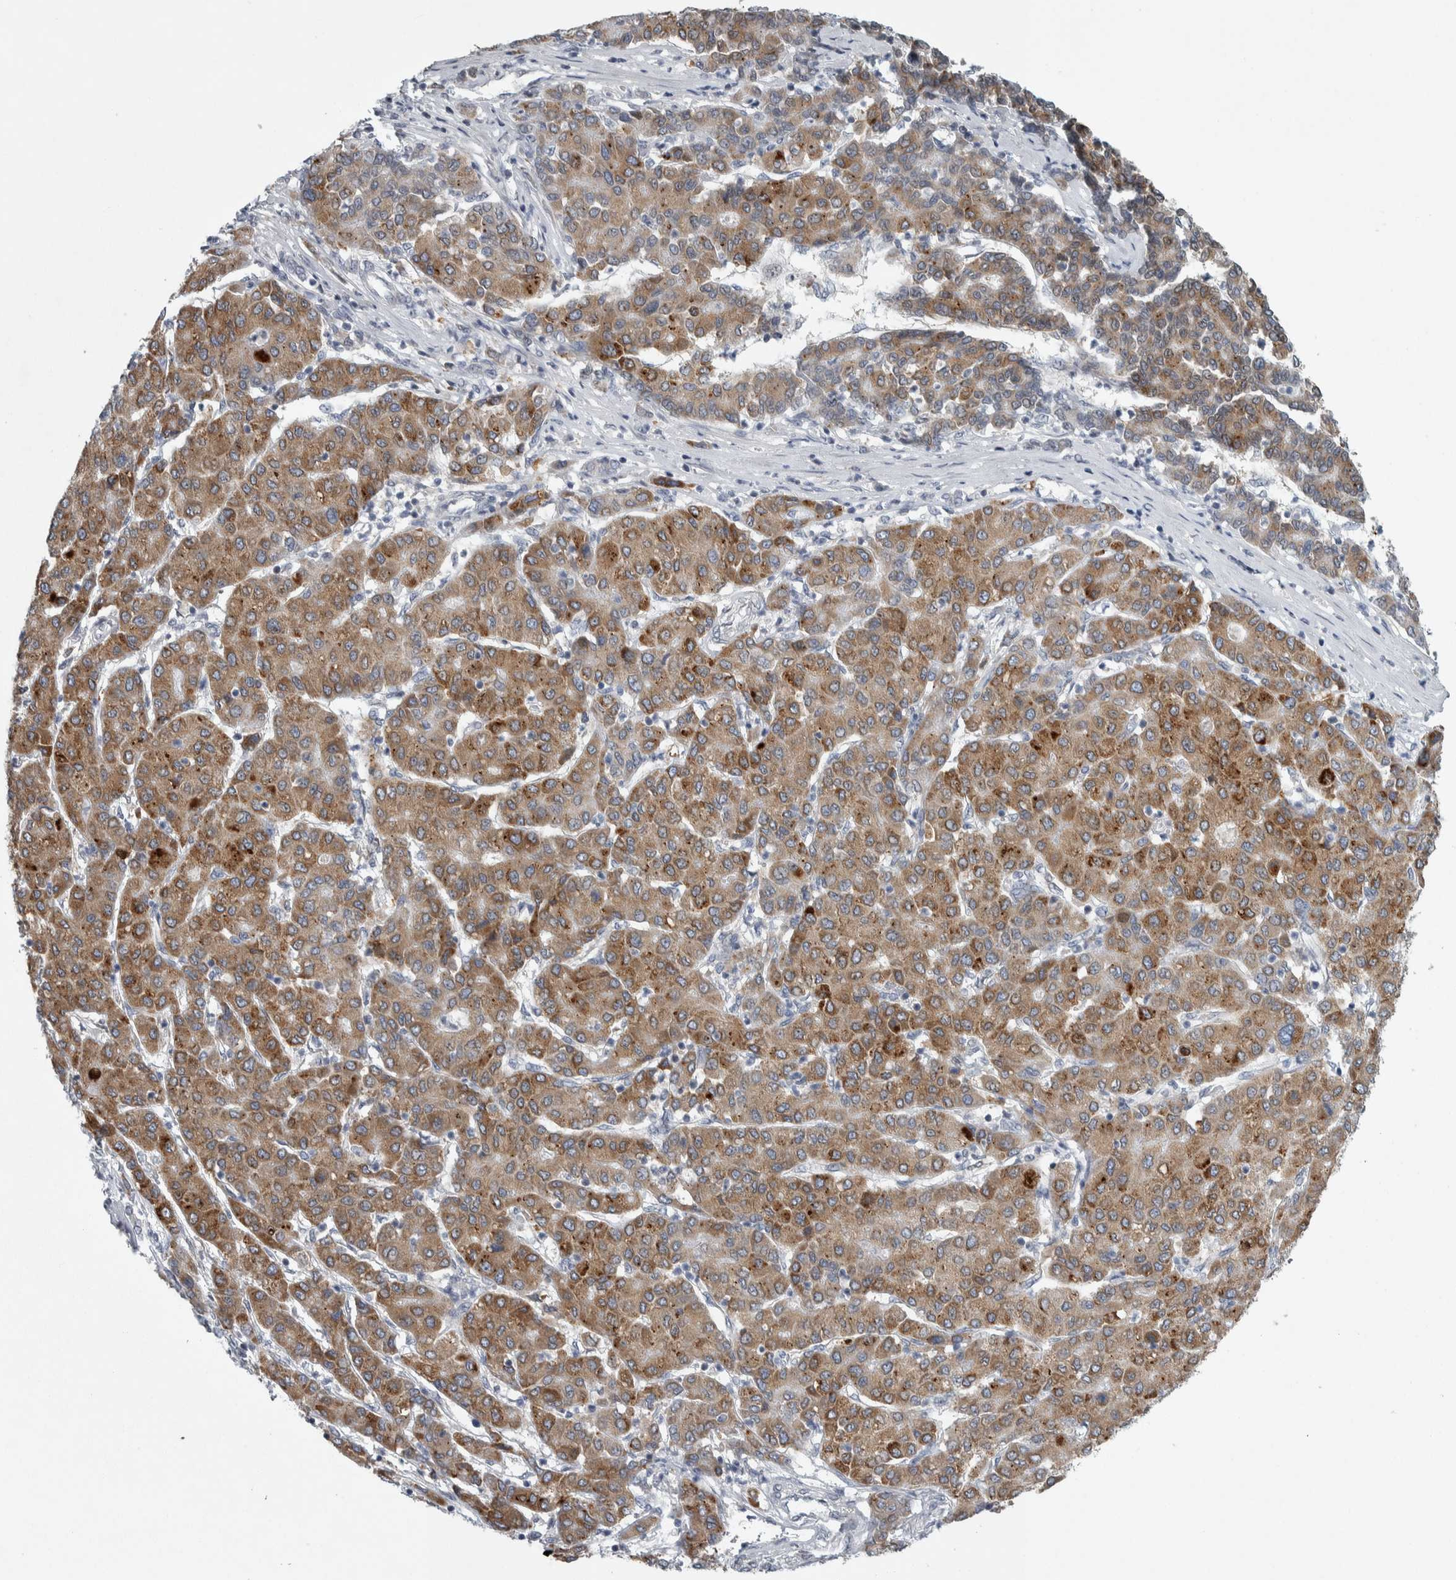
{"staining": {"intensity": "moderate", "quantity": ">75%", "location": "cytoplasmic/membranous"}, "tissue": "liver cancer", "cell_type": "Tumor cells", "image_type": "cancer", "snomed": [{"axis": "morphology", "description": "Carcinoma, Hepatocellular, NOS"}, {"axis": "topography", "description": "Liver"}], "caption": "The immunohistochemical stain labels moderate cytoplasmic/membranous positivity in tumor cells of liver cancer (hepatocellular carcinoma) tissue. Using DAB (brown) and hematoxylin (blue) stains, captured at high magnification using brightfield microscopy.", "gene": "SIGMAR1", "patient": {"sex": "male", "age": 65}}